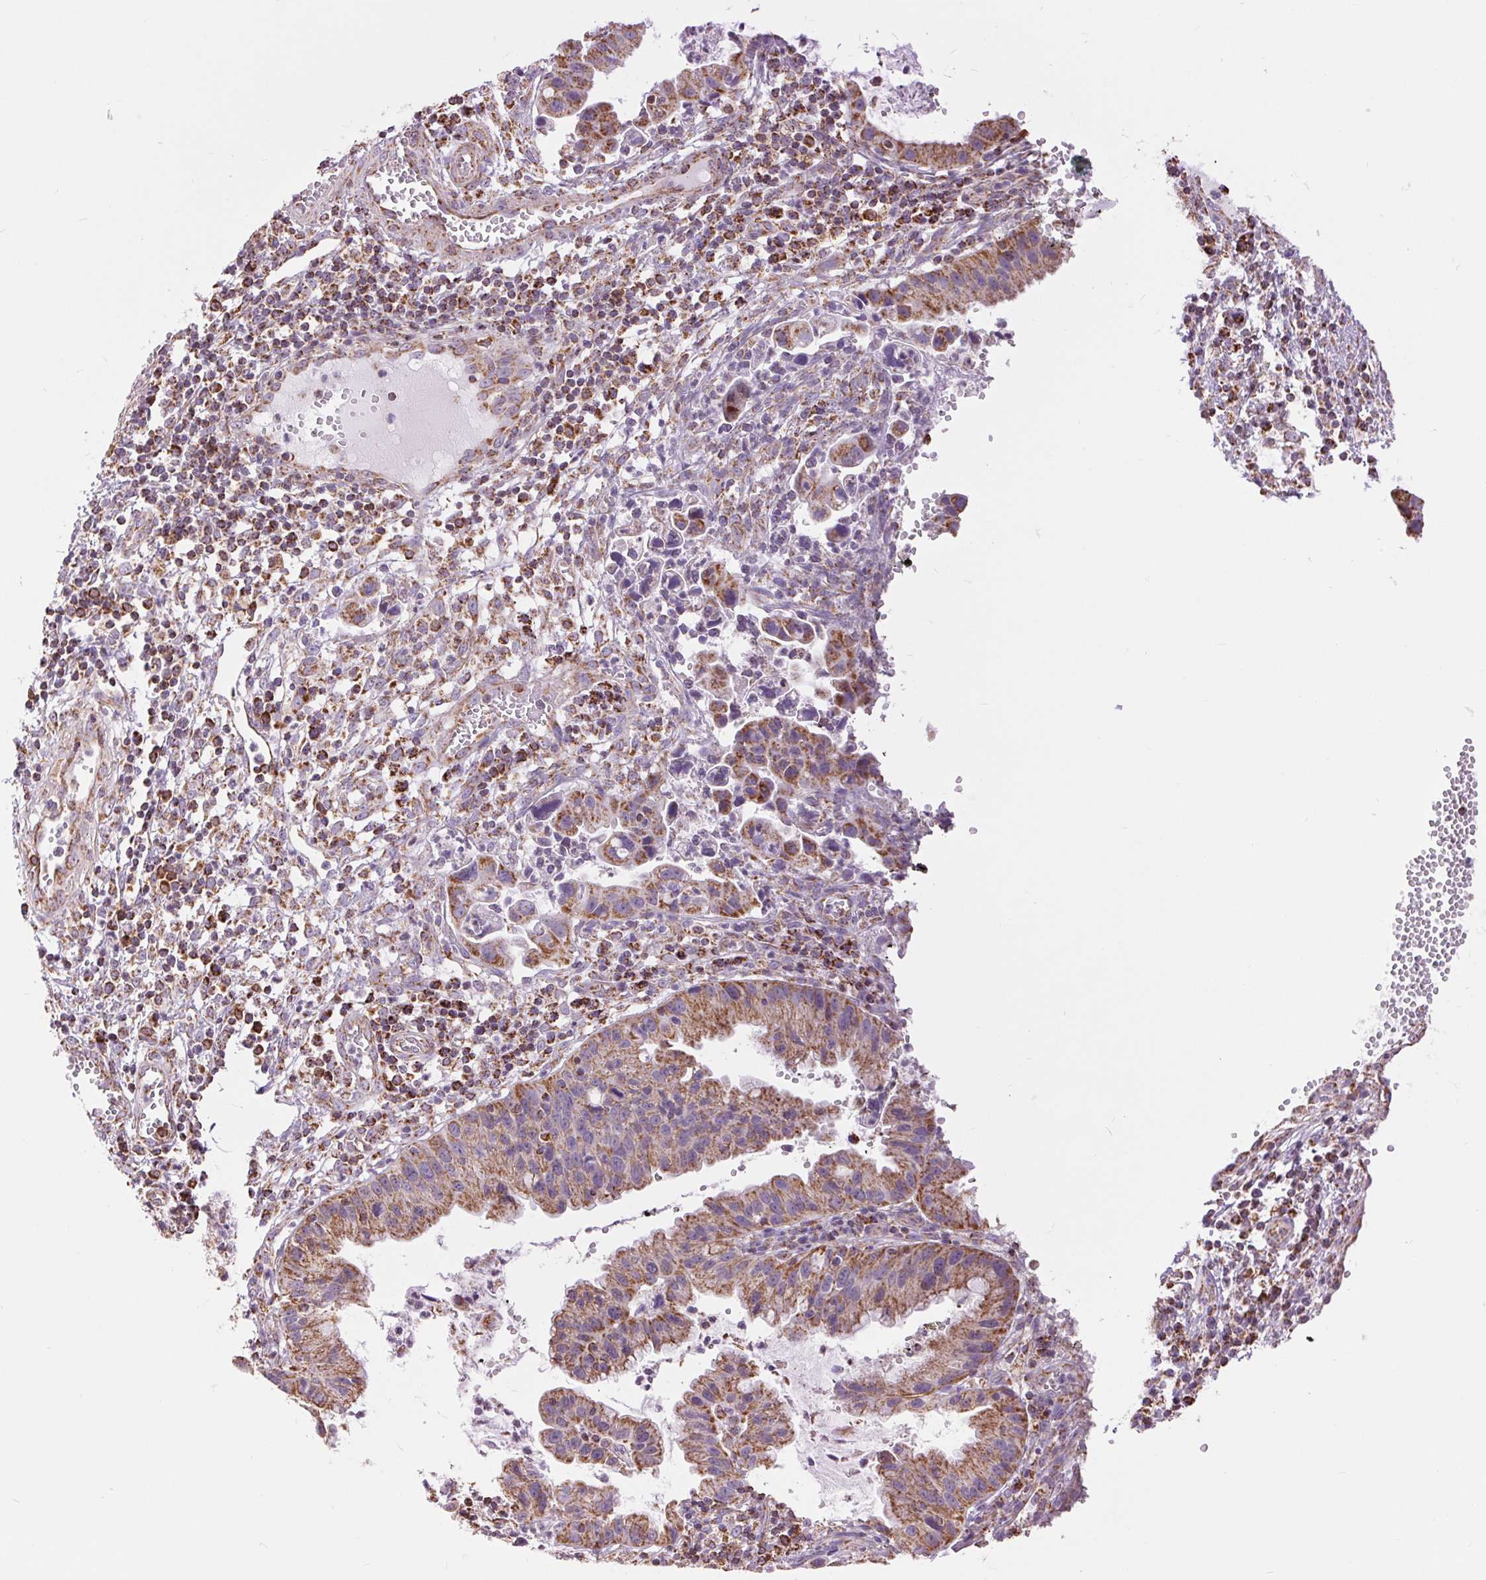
{"staining": {"intensity": "moderate", "quantity": ">75%", "location": "cytoplasmic/membranous"}, "tissue": "cervical cancer", "cell_type": "Tumor cells", "image_type": "cancer", "snomed": [{"axis": "morphology", "description": "Adenocarcinoma, NOS"}, {"axis": "topography", "description": "Cervix"}], "caption": "An image showing moderate cytoplasmic/membranous positivity in about >75% of tumor cells in cervical cancer, as visualized by brown immunohistochemical staining.", "gene": "ATP5PB", "patient": {"sex": "female", "age": 34}}